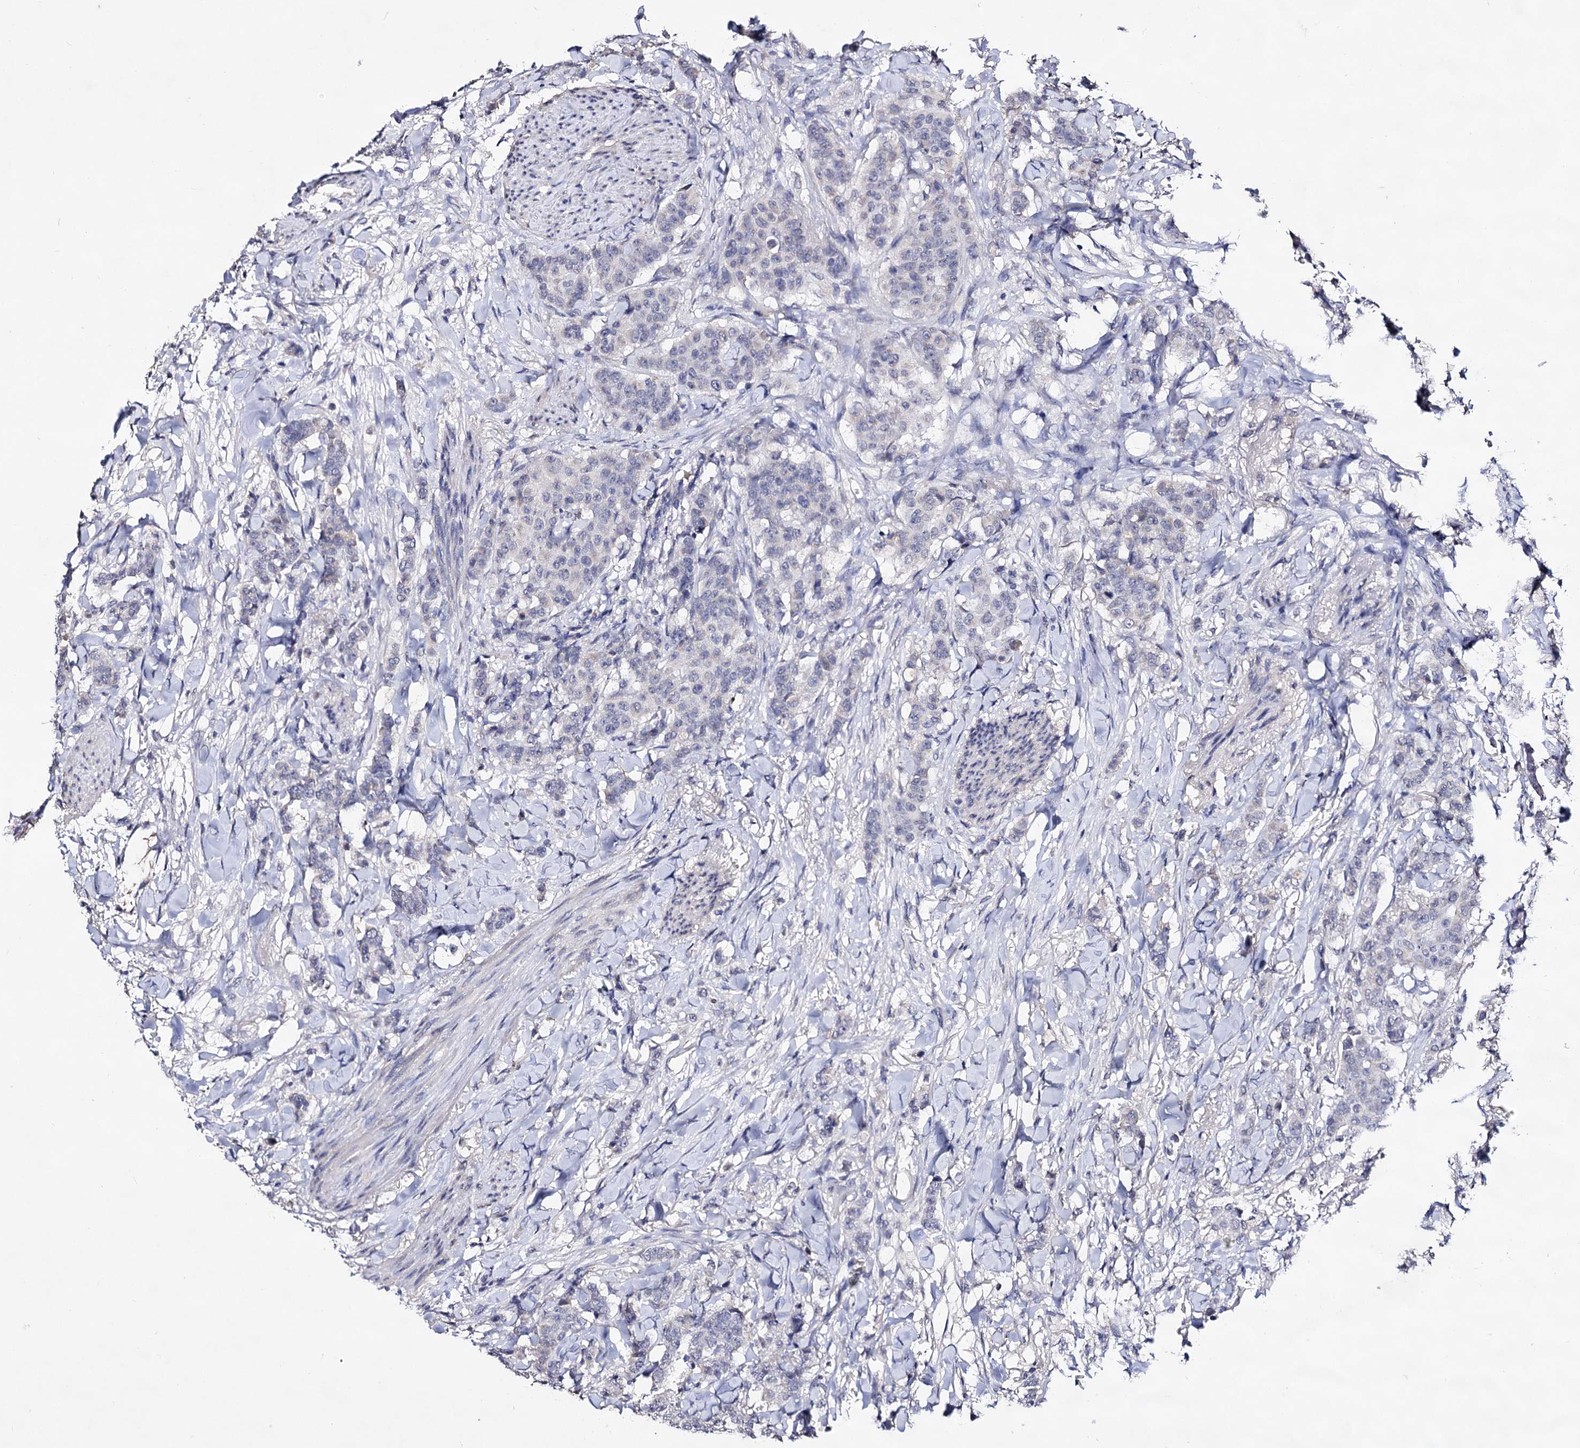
{"staining": {"intensity": "negative", "quantity": "none", "location": "none"}, "tissue": "breast cancer", "cell_type": "Tumor cells", "image_type": "cancer", "snomed": [{"axis": "morphology", "description": "Duct carcinoma"}, {"axis": "topography", "description": "Breast"}], "caption": "An immunohistochemistry (IHC) micrograph of intraductal carcinoma (breast) is shown. There is no staining in tumor cells of intraductal carcinoma (breast).", "gene": "PLIN1", "patient": {"sex": "female", "age": 40}}